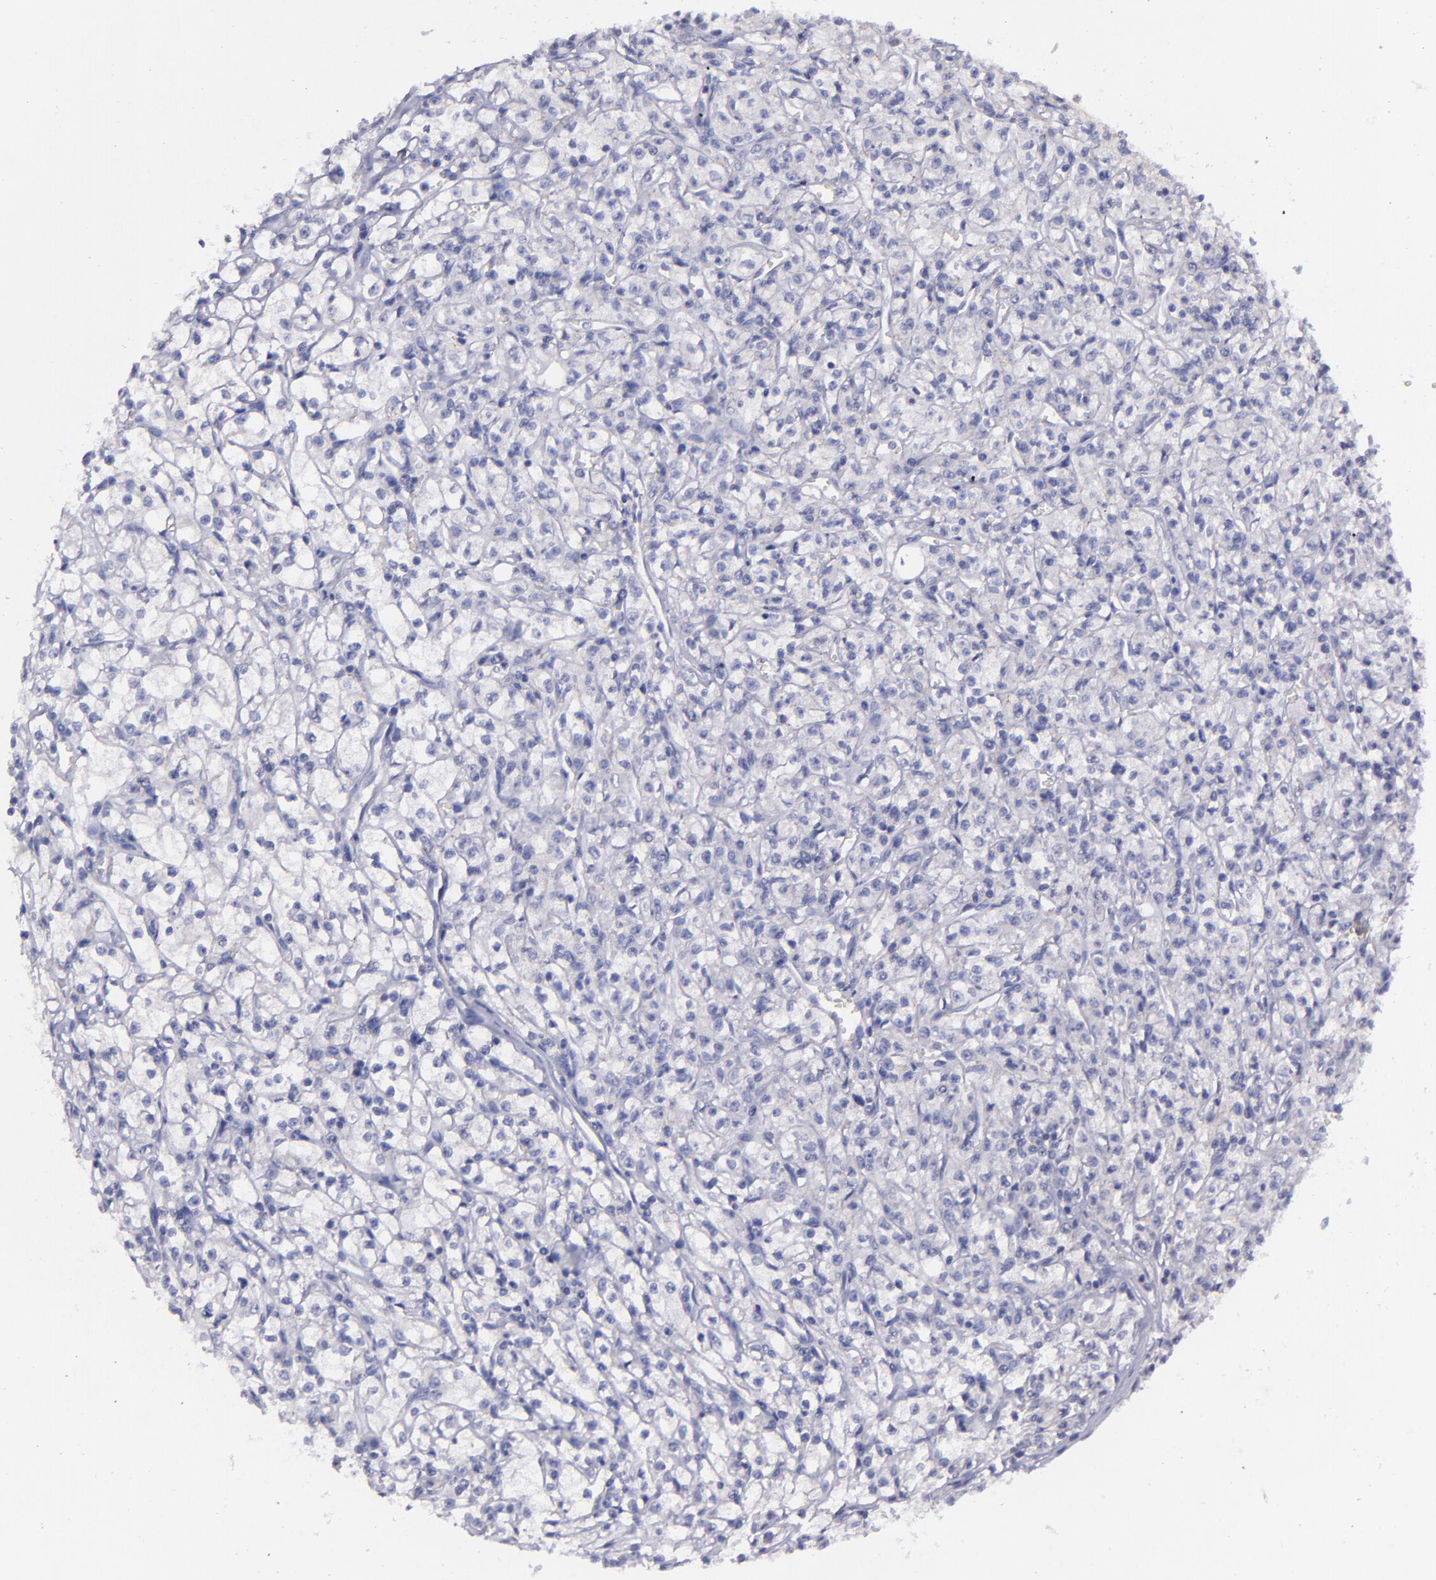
{"staining": {"intensity": "negative", "quantity": "none", "location": "none"}, "tissue": "renal cancer", "cell_type": "Tumor cells", "image_type": "cancer", "snomed": [{"axis": "morphology", "description": "Adenocarcinoma, NOS"}, {"axis": "topography", "description": "Kidney"}], "caption": "There is no significant staining in tumor cells of renal adenocarcinoma.", "gene": "MASP1", "patient": {"sex": "male", "age": 61}}